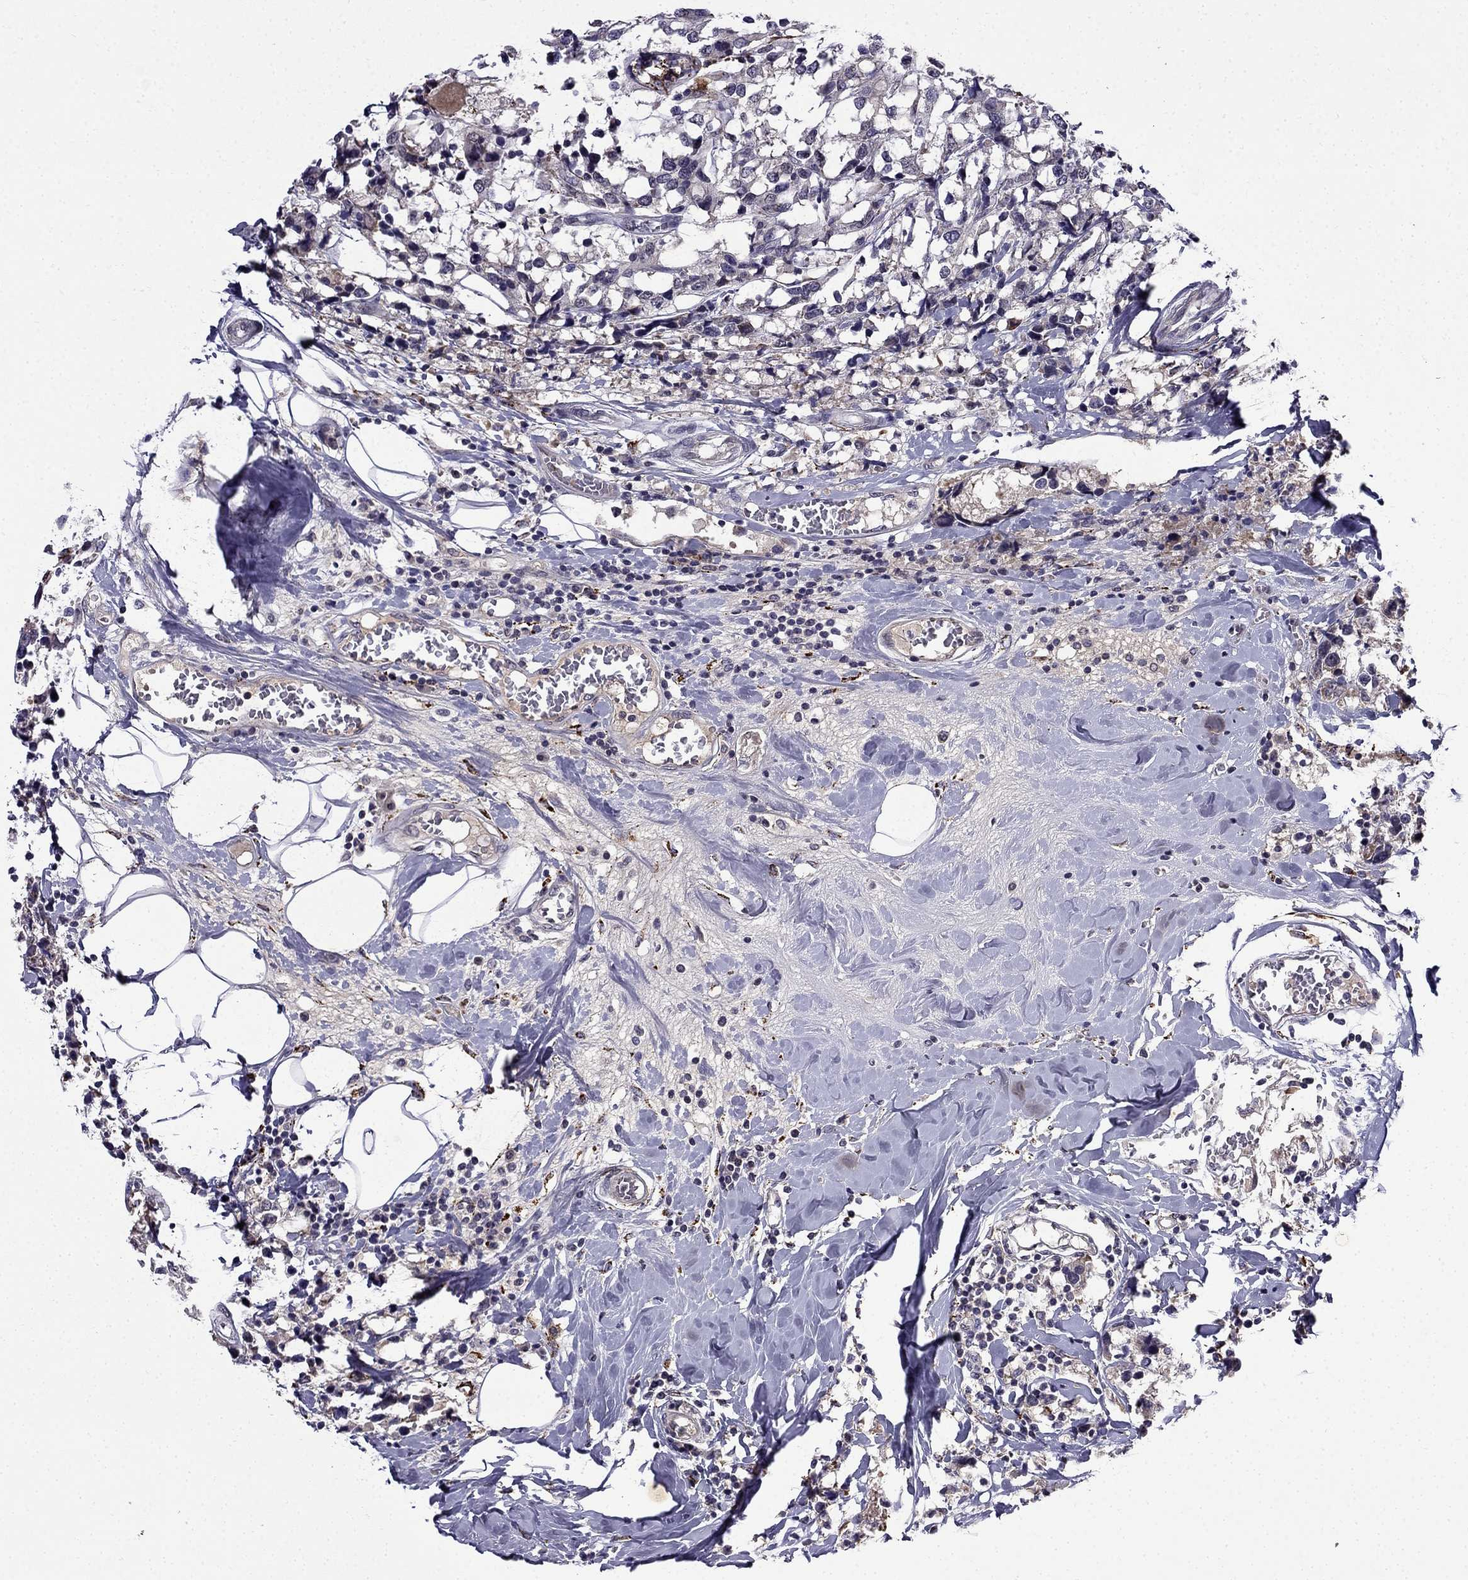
{"staining": {"intensity": "negative", "quantity": "none", "location": "none"}, "tissue": "breast cancer", "cell_type": "Tumor cells", "image_type": "cancer", "snomed": [{"axis": "morphology", "description": "Lobular carcinoma"}, {"axis": "topography", "description": "Breast"}], "caption": "A micrograph of human breast cancer (lobular carcinoma) is negative for staining in tumor cells.", "gene": "PI16", "patient": {"sex": "female", "age": 59}}